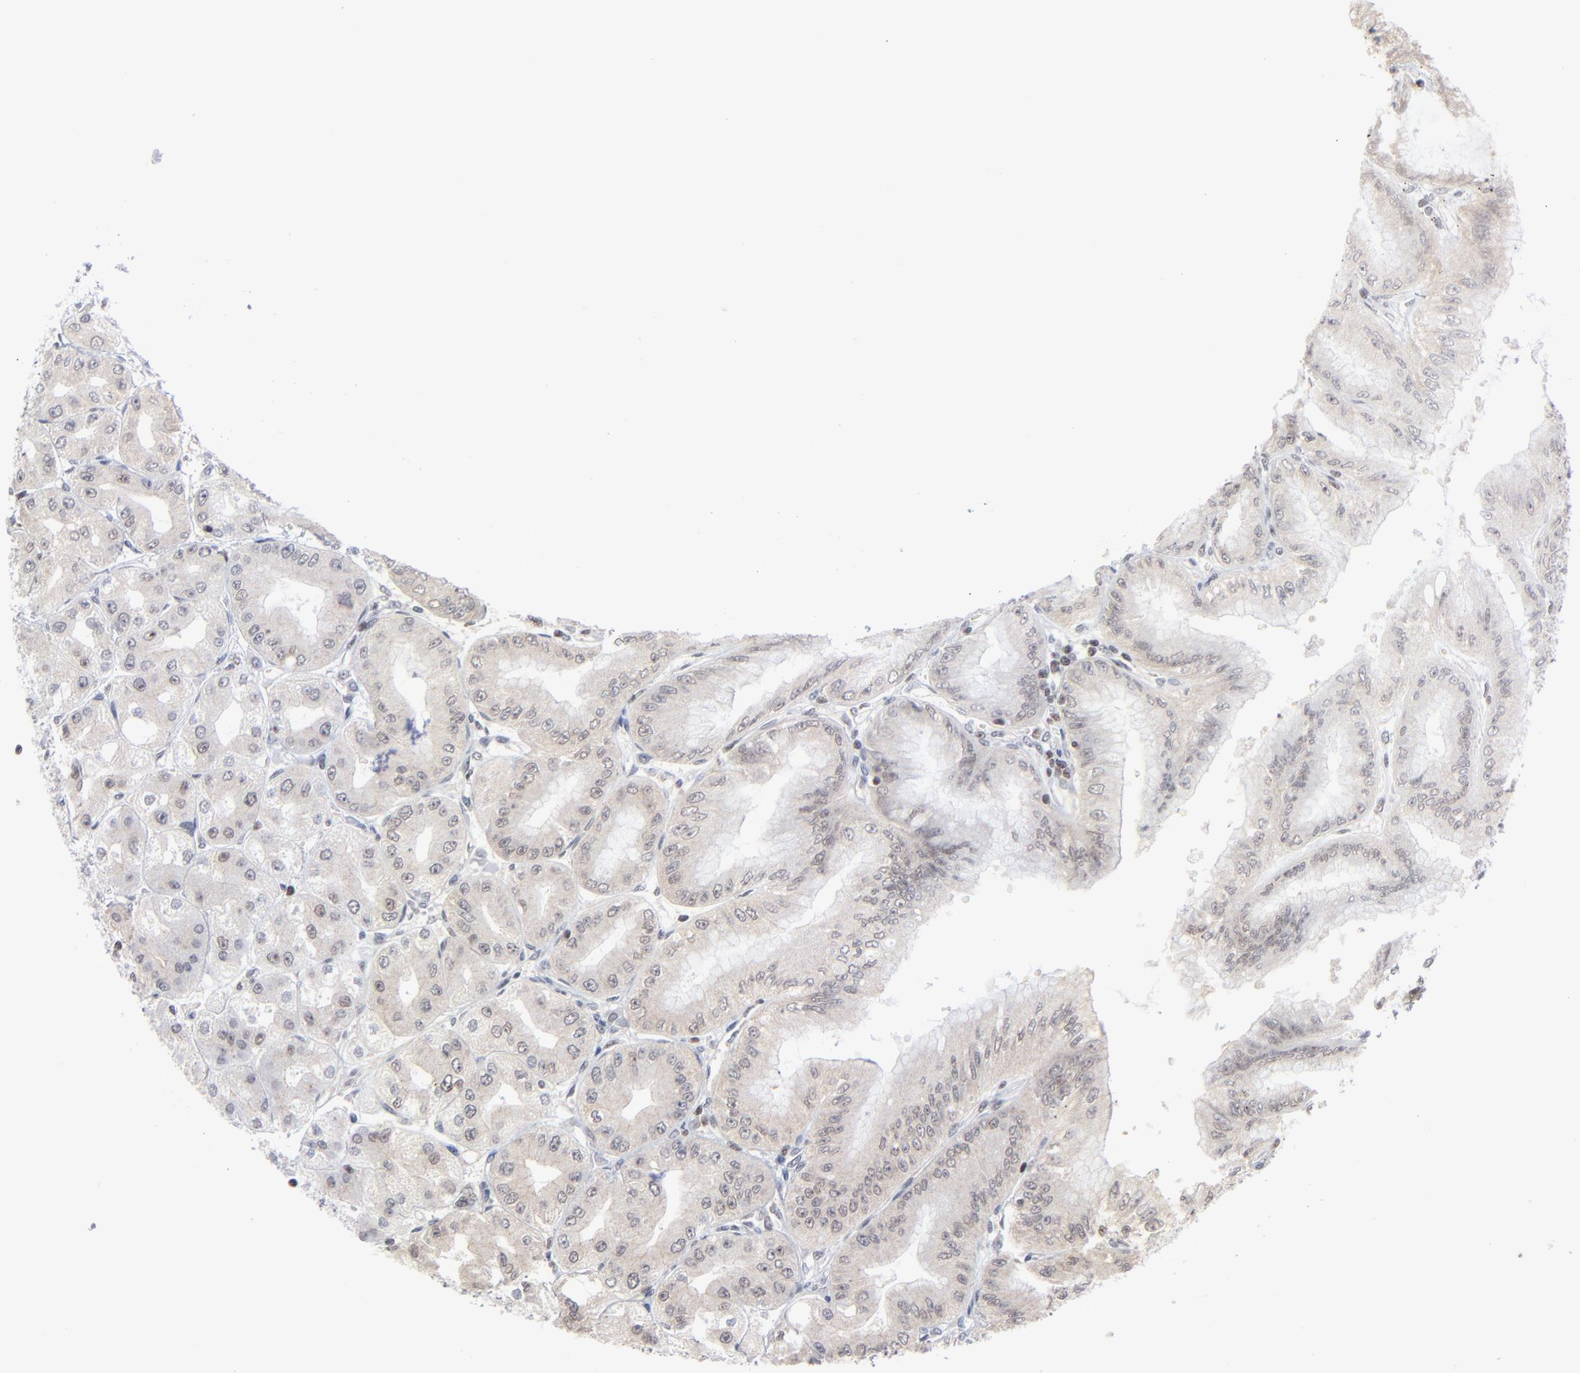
{"staining": {"intensity": "weak", "quantity": "25%-75%", "location": "nuclear"}, "tissue": "stomach", "cell_type": "Glandular cells", "image_type": "normal", "snomed": [{"axis": "morphology", "description": "Normal tissue, NOS"}, {"axis": "topography", "description": "Stomach, lower"}], "caption": "Immunohistochemical staining of benign human stomach displays low levels of weak nuclear positivity in approximately 25%-75% of glandular cells.", "gene": "MAX", "patient": {"sex": "male", "age": 71}}